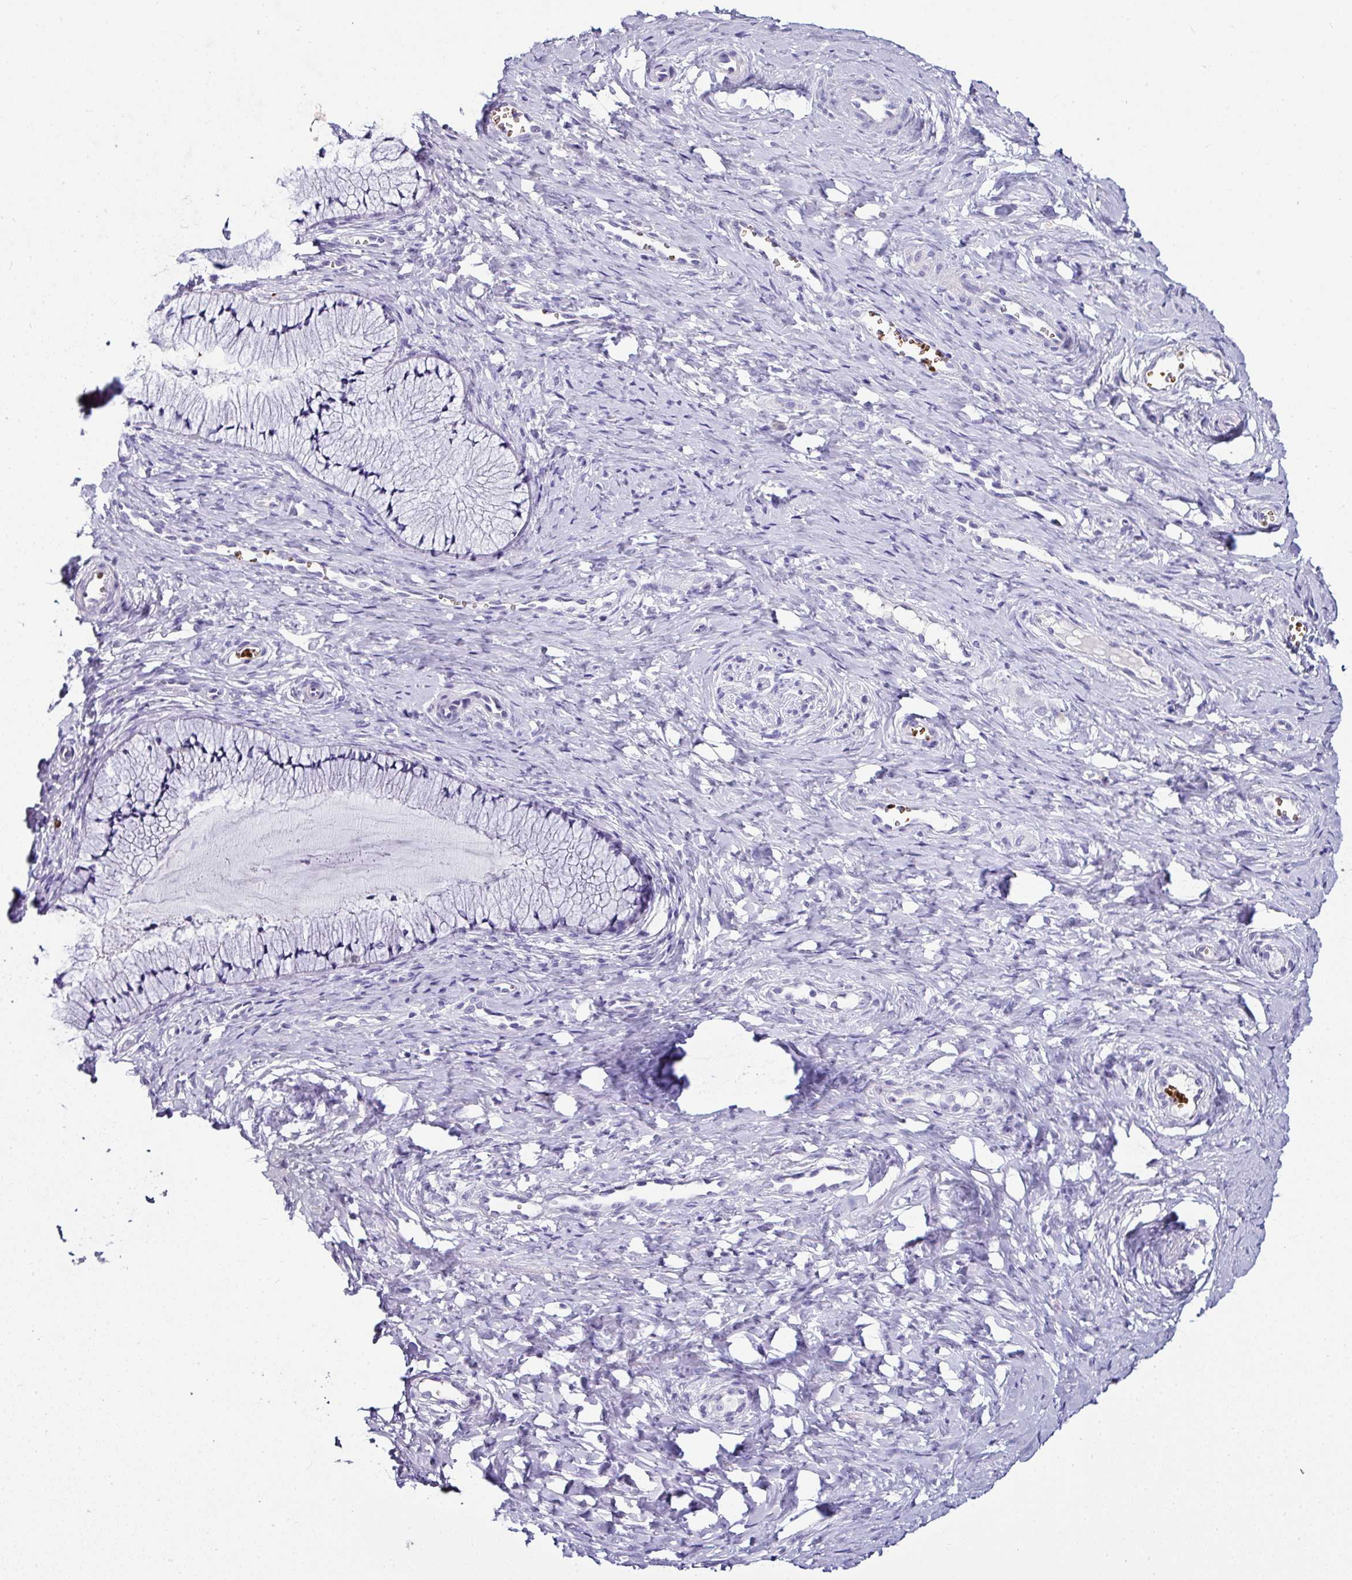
{"staining": {"intensity": "negative", "quantity": "none", "location": "none"}, "tissue": "cervix", "cell_type": "Glandular cells", "image_type": "normal", "snomed": [{"axis": "morphology", "description": "Normal tissue, NOS"}, {"axis": "topography", "description": "Cervix"}], "caption": "Immunohistochemical staining of unremarkable cervix reveals no significant expression in glandular cells.", "gene": "NAPSA", "patient": {"sex": "female", "age": 36}}